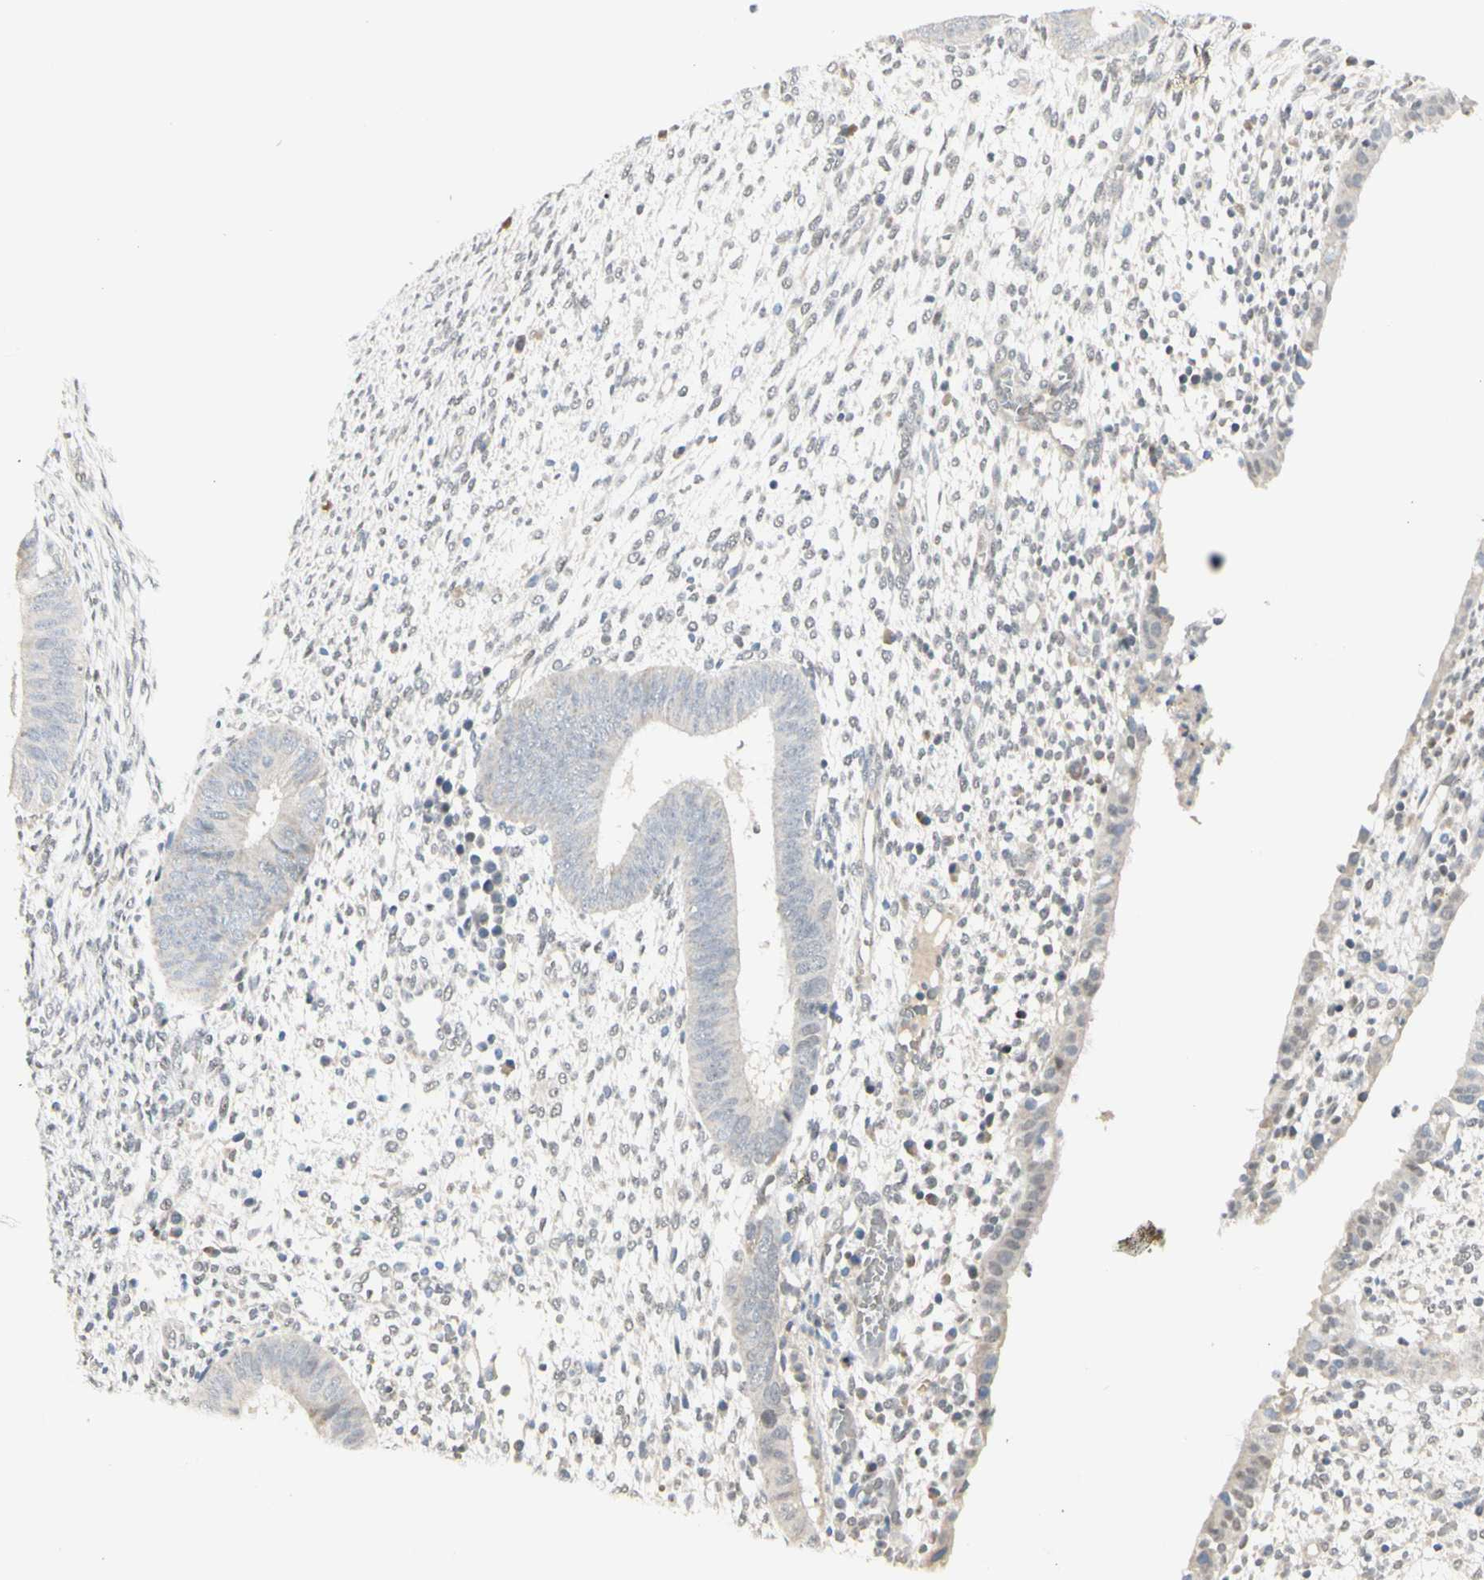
{"staining": {"intensity": "negative", "quantity": "none", "location": "none"}, "tissue": "endometrium", "cell_type": "Cells in endometrial stroma", "image_type": "normal", "snomed": [{"axis": "morphology", "description": "Normal tissue, NOS"}, {"axis": "topography", "description": "Endometrium"}], "caption": "Benign endometrium was stained to show a protein in brown. There is no significant positivity in cells in endometrial stroma. (Brightfield microscopy of DAB IHC at high magnification).", "gene": "GREM1", "patient": {"sex": "female", "age": 35}}